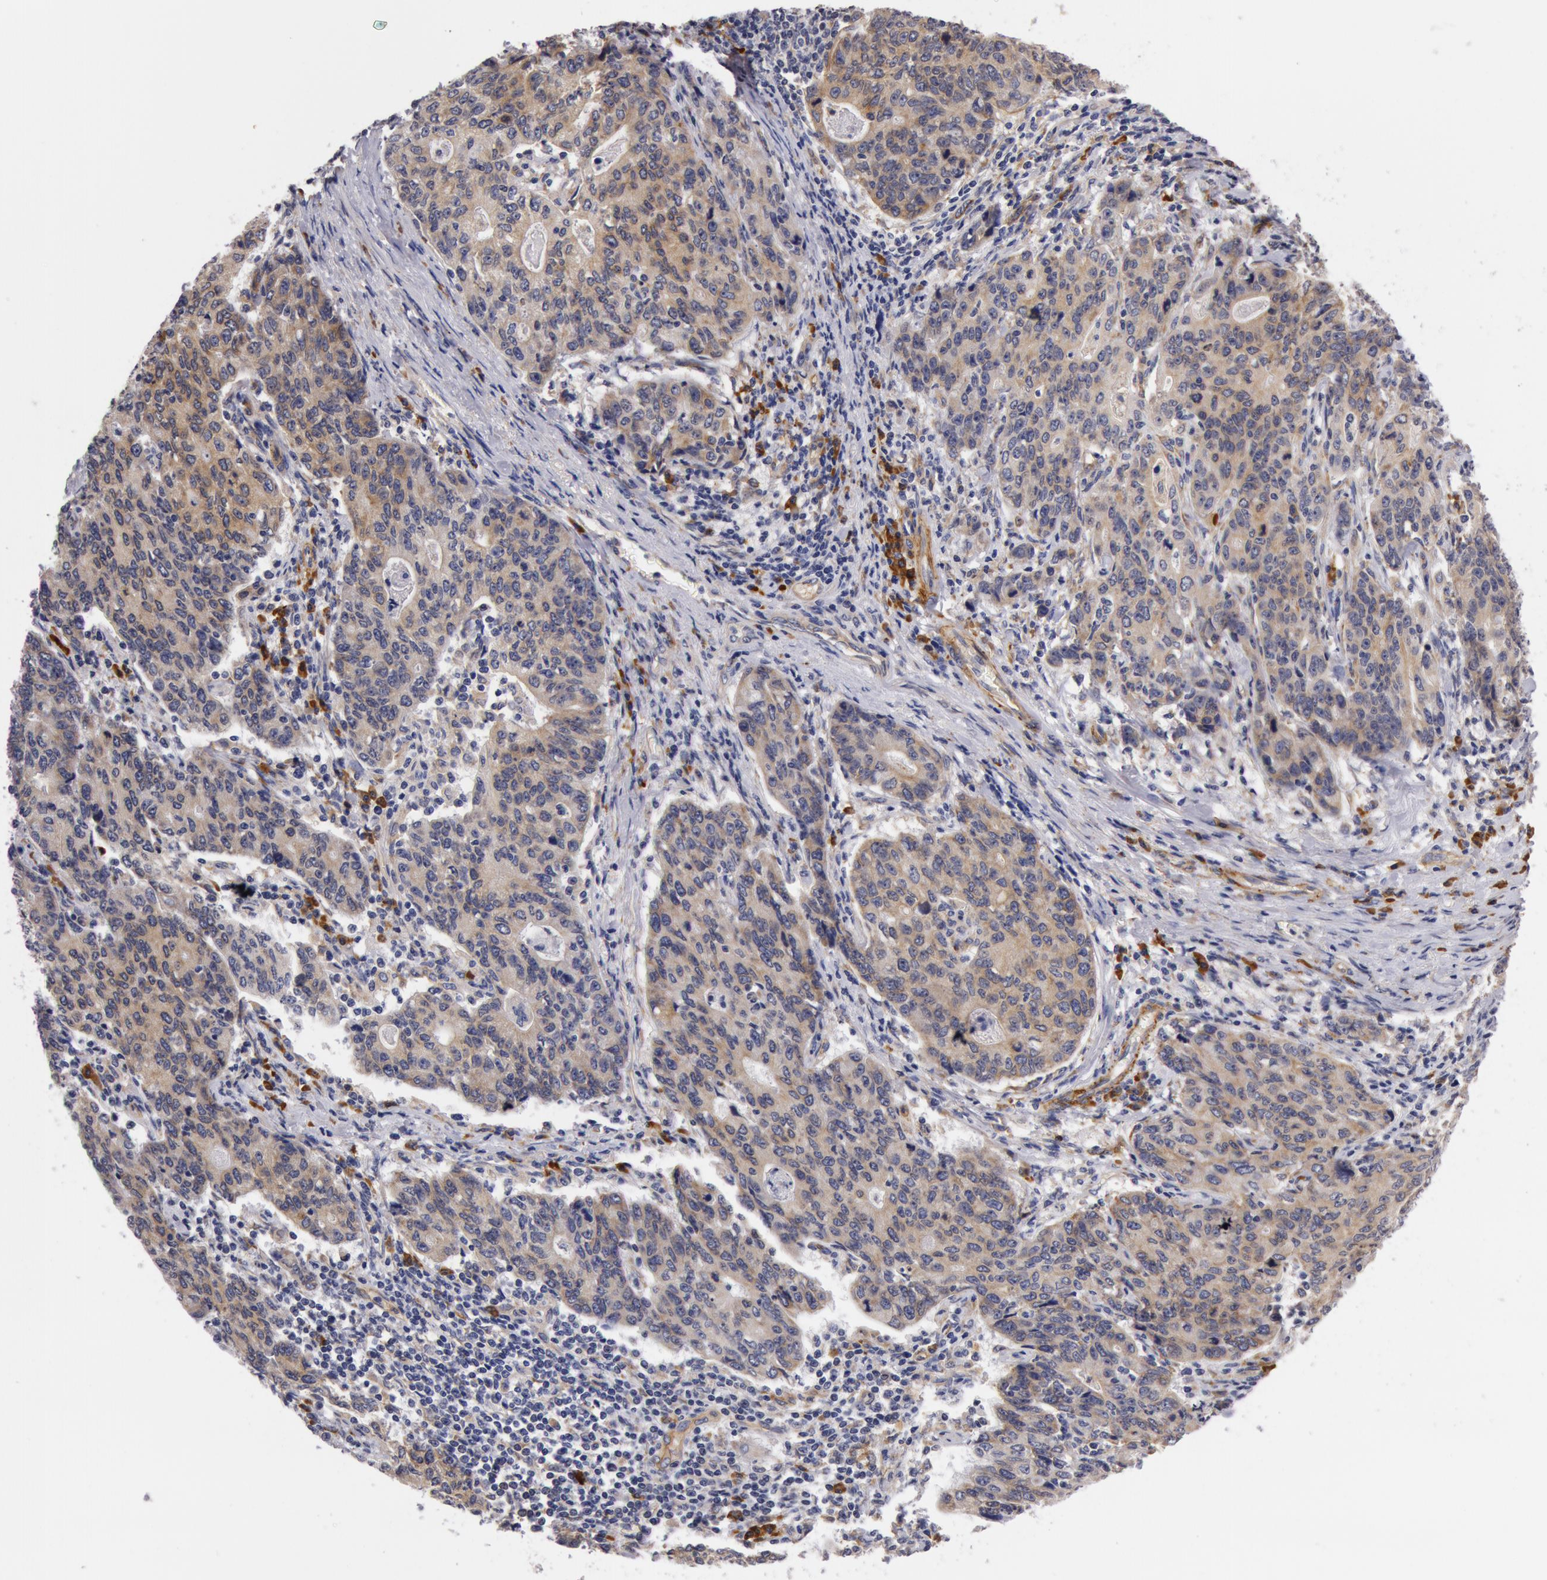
{"staining": {"intensity": "weak", "quantity": ">75%", "location": "cytoplasmic/membranous"}, "tissue": "stomach cancer", "cell_type": "Tumor cells", "image_type": "cancer", "snomed": [{"axis": "morphology", "description": "Adenocarcinoma, NOS"}, {"axis": "topography", "description": "Esophagus"}, {"axis": "topography", "description": "Stomach"}], "caption": "Weak cytoplasmic/membranous positivity is identified in about >75% of tumor cells in stomach cancer.", "gene": "IL23A", "patient": {"sex": "male", "age": 74}}